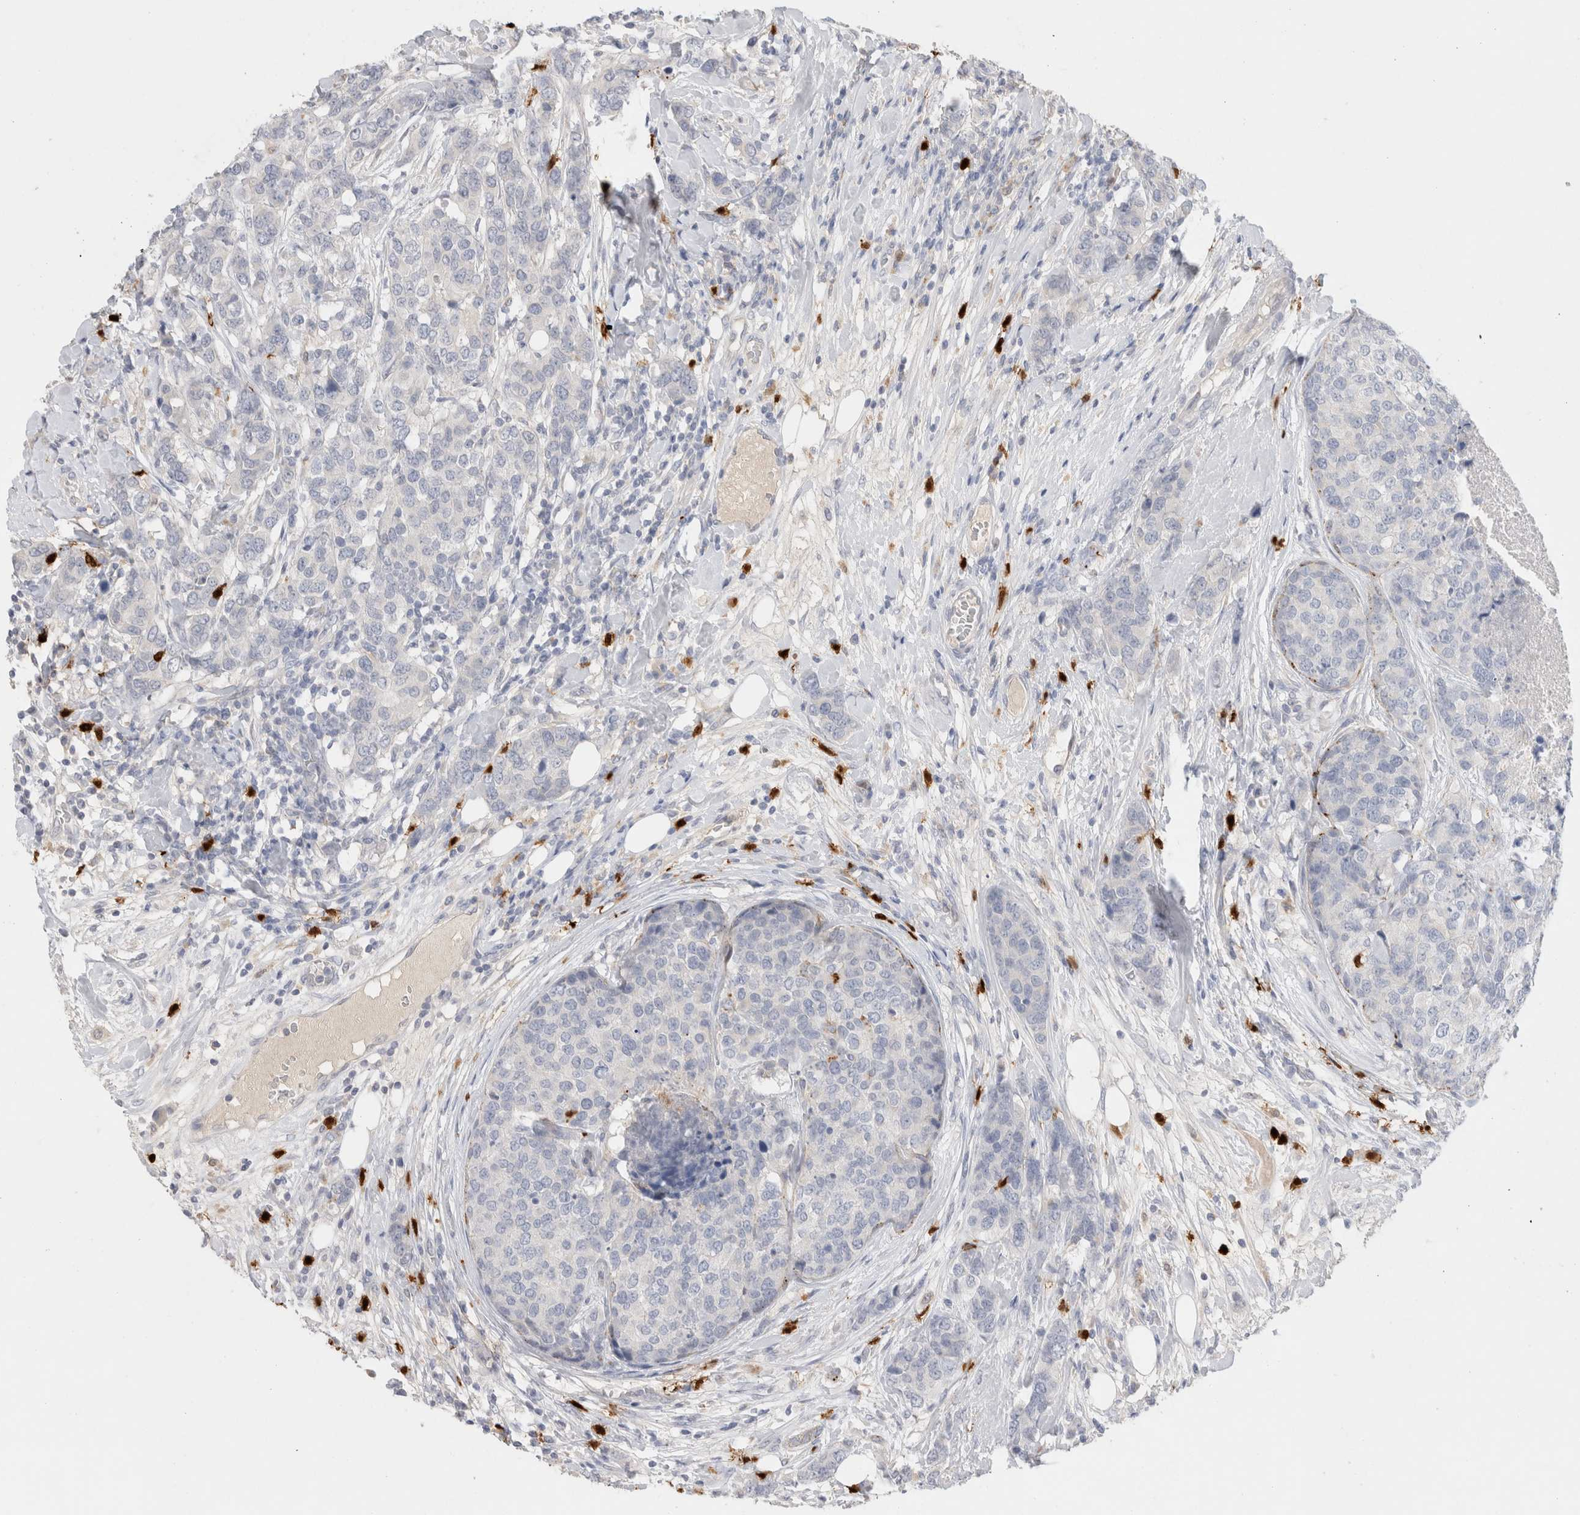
{"staining": {"intensity": "negative", "quantity": "none", "location": "none"}, "tissue": "breast cancer", "cell_type": "Tumor cells", "image_type": "cancer", "snomed": [{"axis": "morphology", "description": "Lobular carcinoma"}, {"axis": "topography", "description": "Breast"}], "caption": "The micrograph exhibits no staining of tumor cells in breast cancer. The staining was performed using DAB to visualize the protein expression in brown, while the nuclei were stained in blue with hematoxylin (Magnification: 20x).", "gene": "HPGDS", "patient": {"sex": "female", "age": 59}}